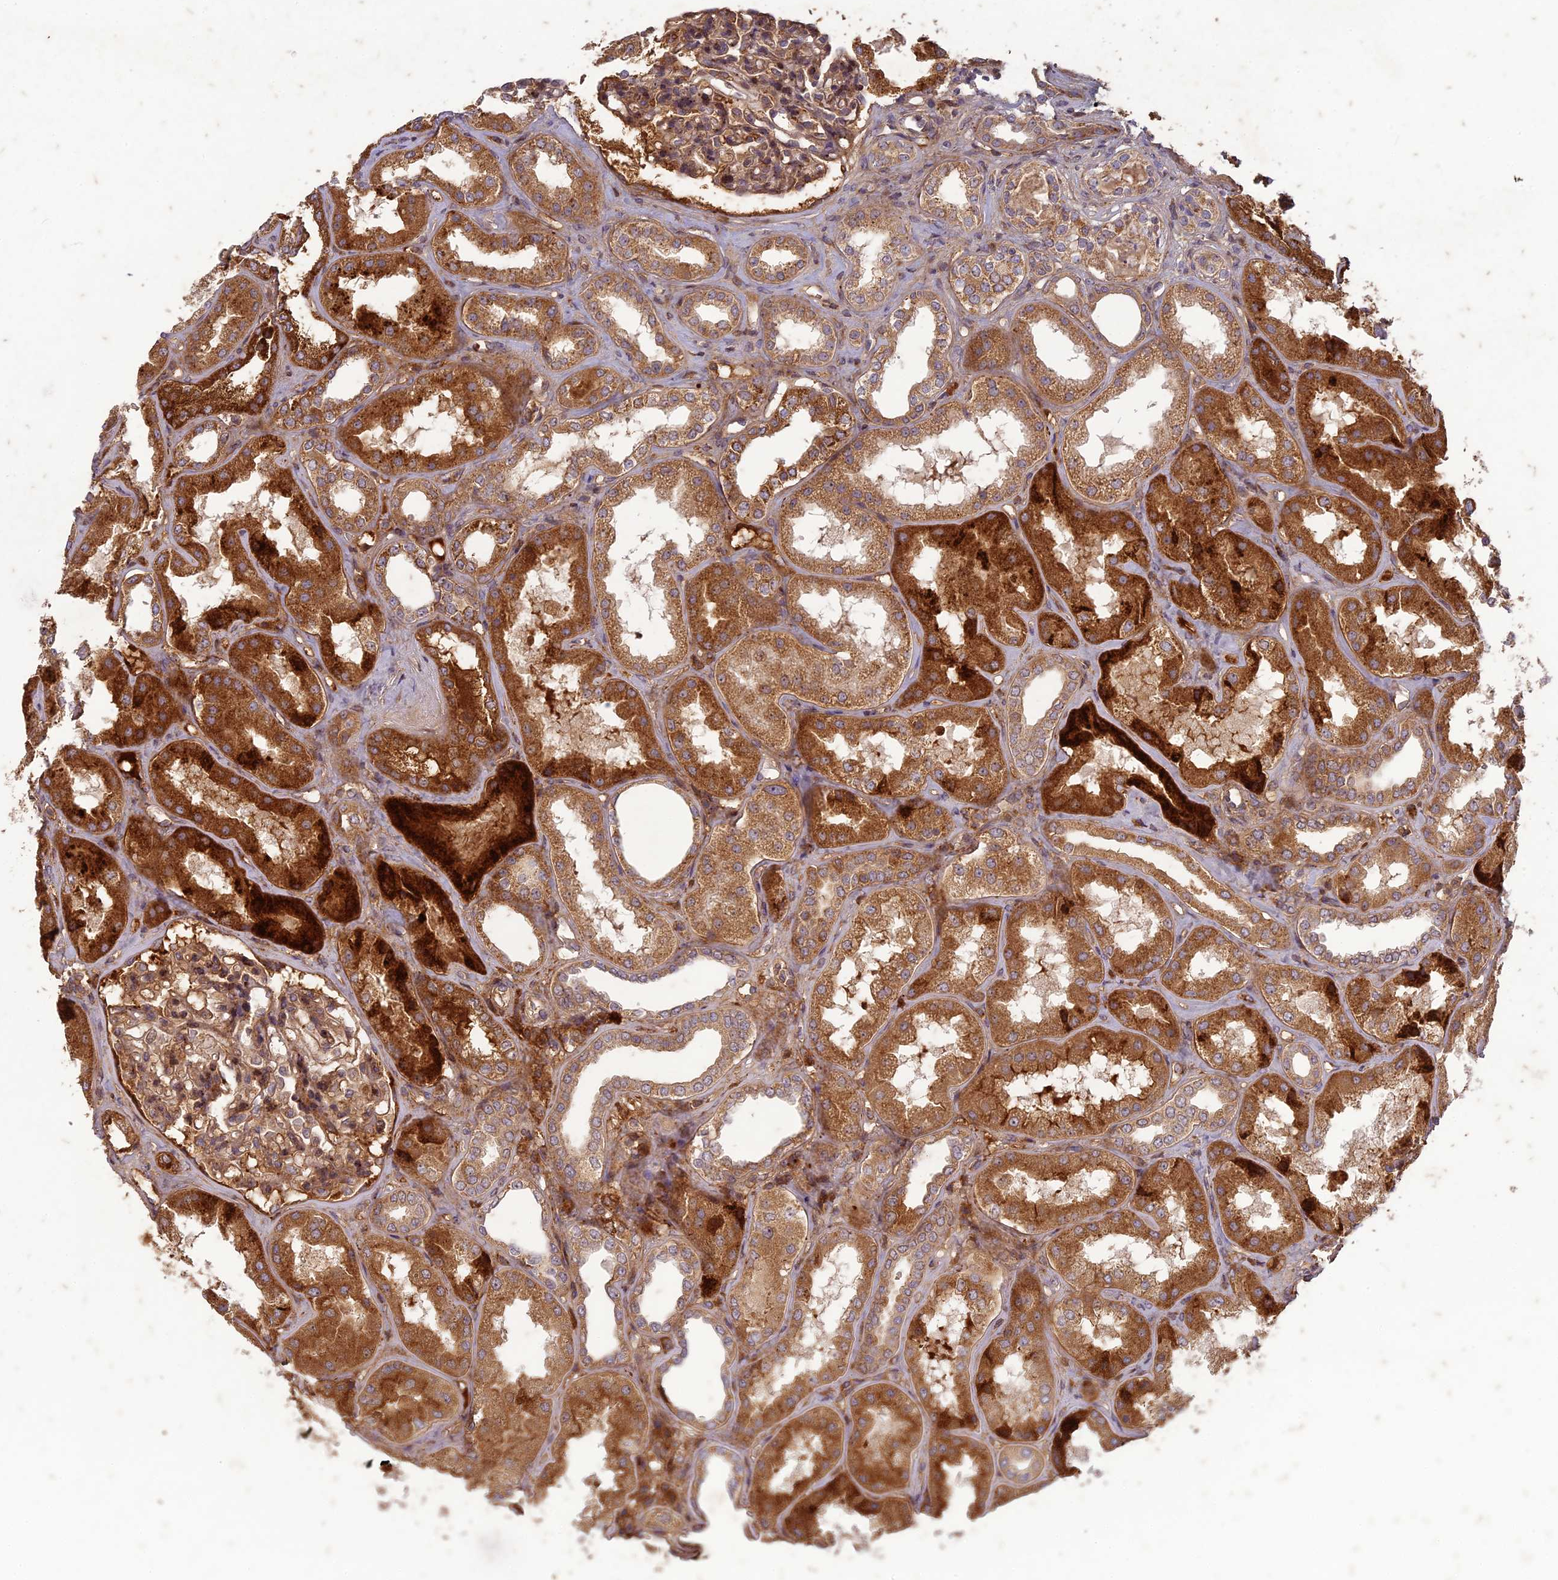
{"staining": {"intensity": "moderate", "quantity": ">75%", "location": "cytoplasmic/membranous"}, "tissue": "kidney", "cell_type": "Cells in glomeruli", "image_type": "normal", "snomed": [{"axis": "morphology", "description": "Normal tissue, NOS"}, {"axis": "topography", "description": "Kidney"}], "caption": "Cells in glomeruli reveal medium levels of moderate cytoplasmic/membranous positivity in approximately >75% of cells in unremarkable human kidney.", "gene": "TCF25", "patient": {"sex": "female", "age": 56}}